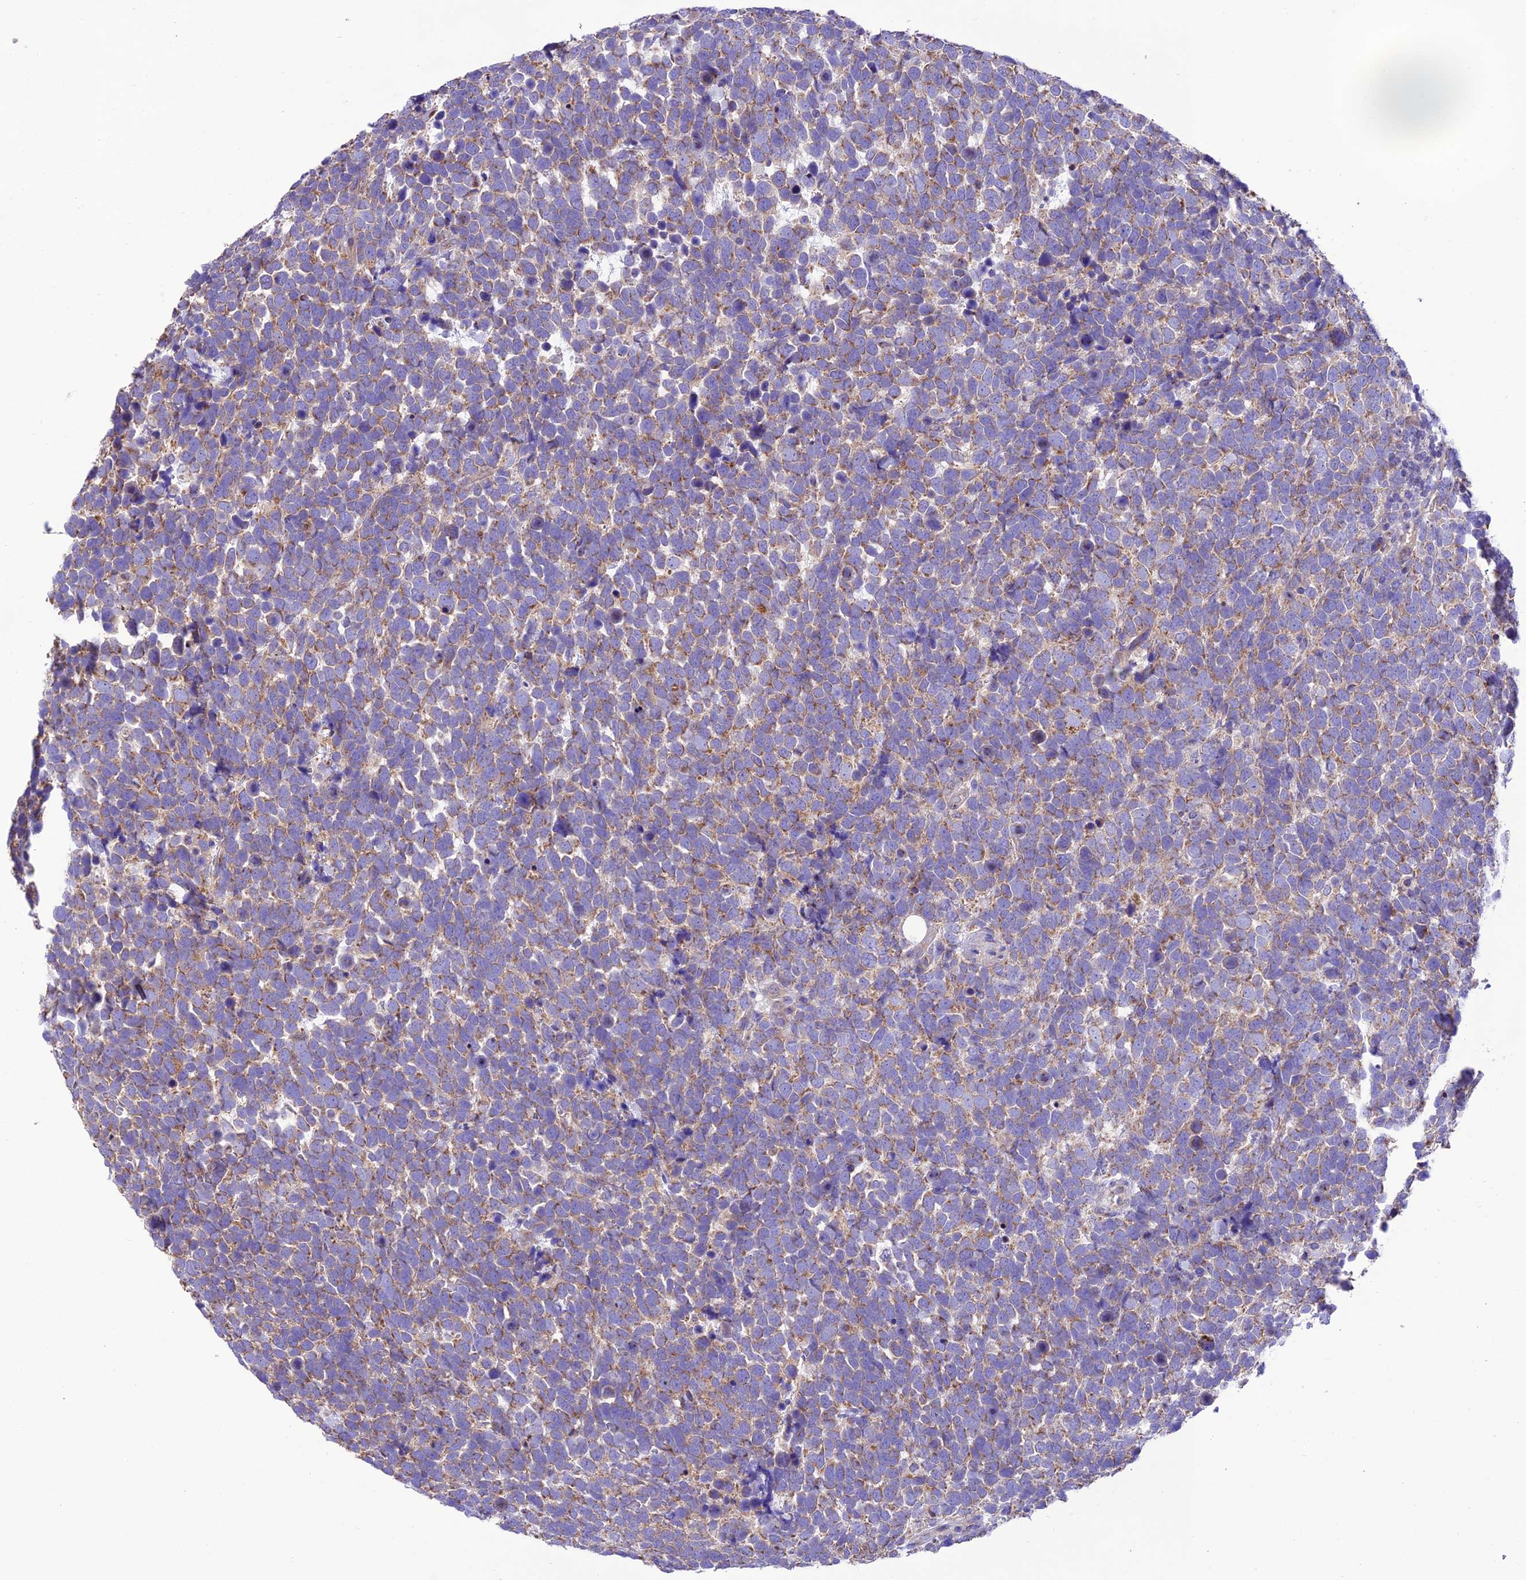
{"staining": {"intensity": "moderate", "quantity": ">75%", "location": "cytoplasmic/membranous"}, "tissue": "urothelial cancer", "cell_type": "Tumor cells", "image_type": "cancer", "snomed": [{"axis": "morphology", "description": "Urothelial carcinoma, High grade"}, {"axis": "topography", "description": "Urinary bladder"}], "caption": "Urothelial cancer tissue displays moderate cytoplasmic/membranous expression in approximately >75% of tumor cells", "gene": "MAP3K12", "patient": {"sex": "female", "age": 82}}